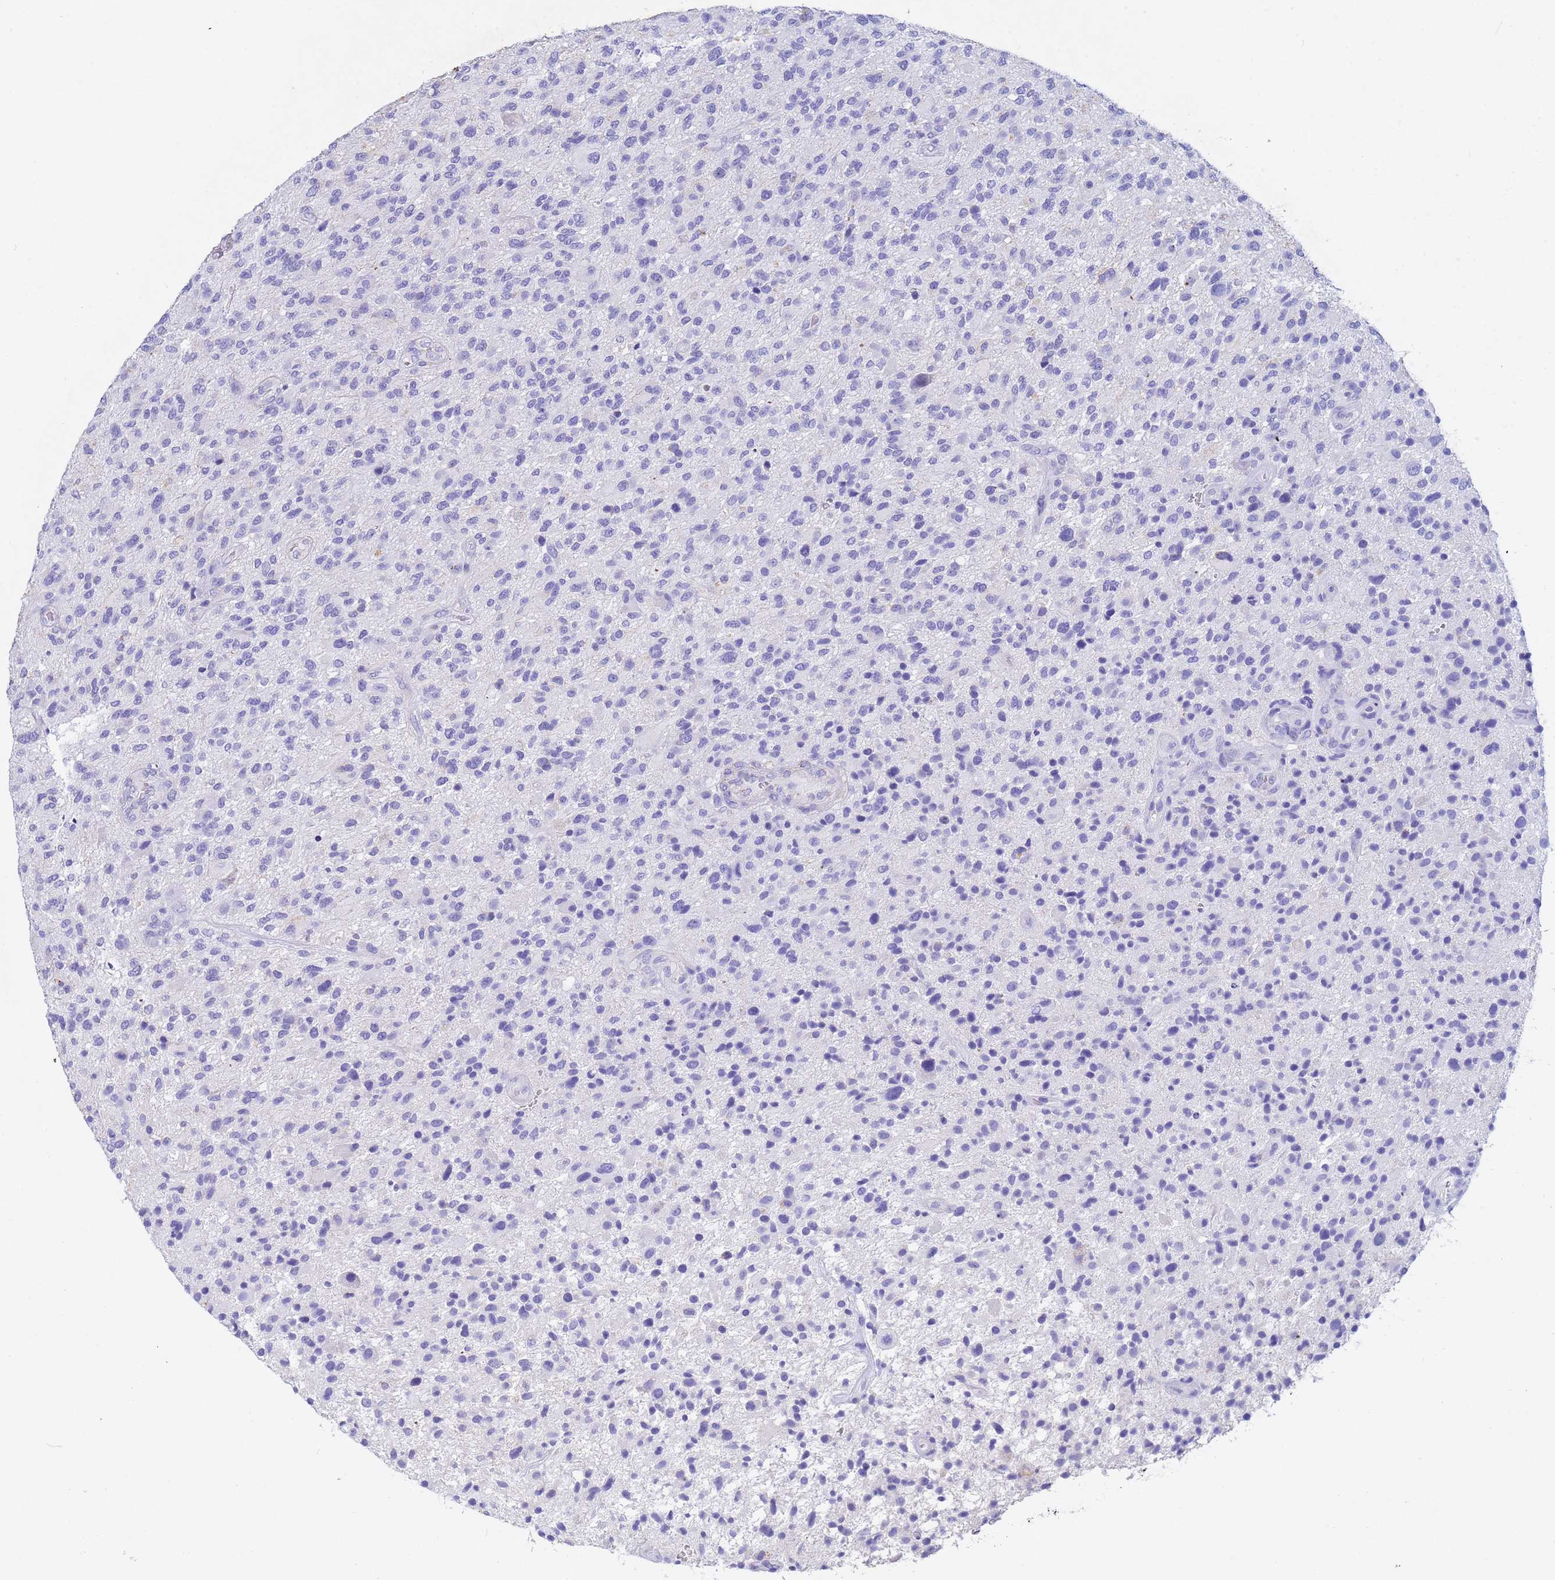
{"staining": {"intensity": "negative", "quantity": "none", "location": "none"}, "tissue": "glioma", "cell_type": "Tumor cells", "image_type": "cancer", "snomed": [{"axis": "morphology", "description": "Glioma, malignant, High grade"}, {"axis": "topography", "description": "Brain"}], "caption": "Immunohistochemical staining of malignant high-grade glioma demonstrates no significant positivity in tumor cells. (Stains: DAB (3,3'-diaminobenzidine) immunohistochemistry with hematoxylin counter stain, Microscopy: brightfield microscopy at high magnification).", "gene": "CSTB", "patient": {"sex": "male", "age": 47}}